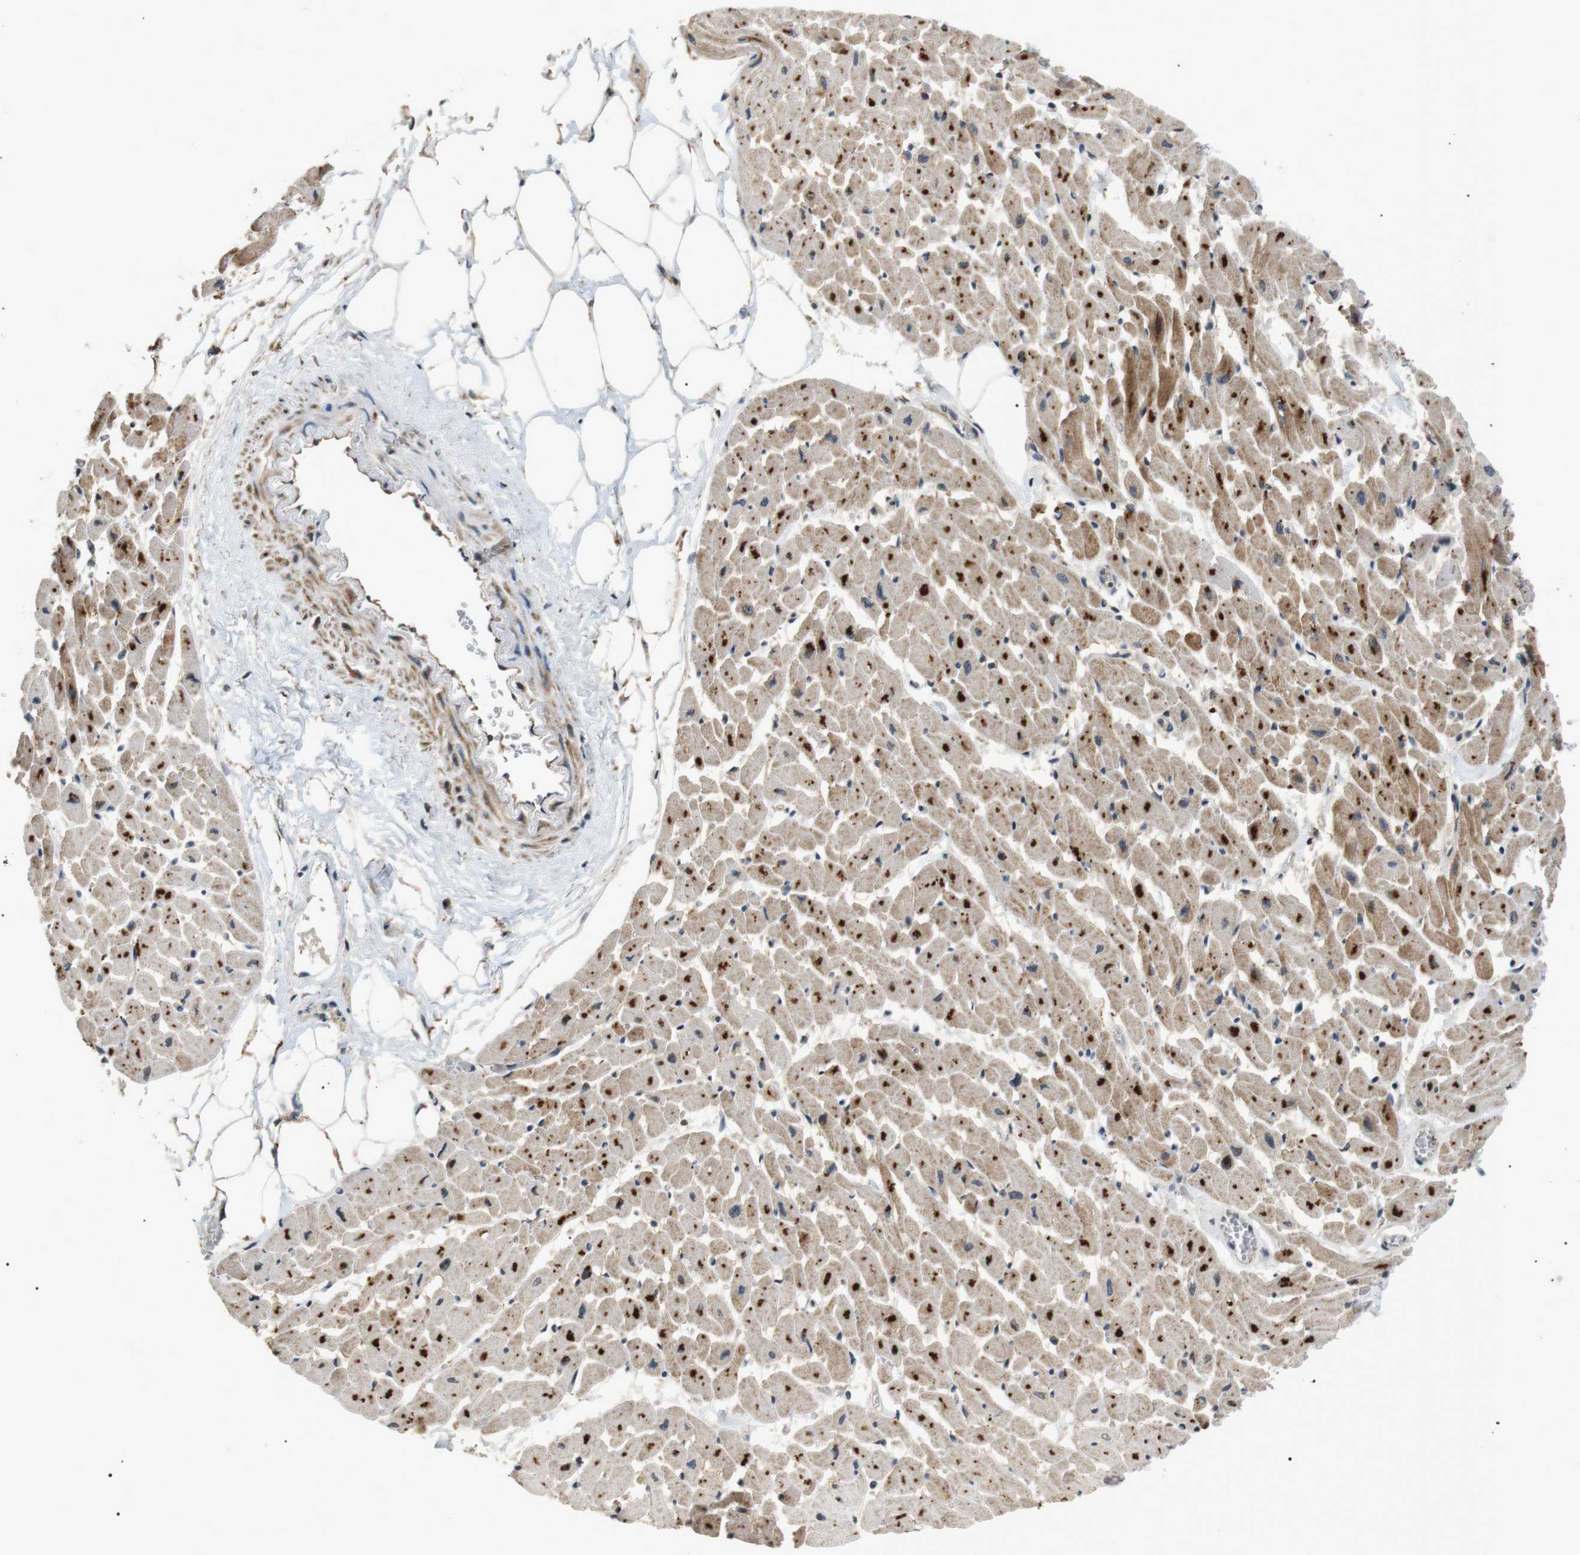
{"staining": {"intensity": "moderate", "quantity": "25%-75%", "location": "cytoplasmic/membranous"}, "tissue": "heart muscle", "cell_type": "Cardiomyocytes", "image_type": "normal", "snomed": [{"axis": "morphology", "description": "Normal tissue, NOS"}, {"axis": "topography", "description": "Heart"}], "caption": "DAB immunohistochemical staining of normal heart muscle shows moderate cytoplasmic/membranous protein positivity in approximately 25%-75% of cardiomyocytes.", "gene": "HSPA13", "patient": {"sex": "female", "age": 19}}